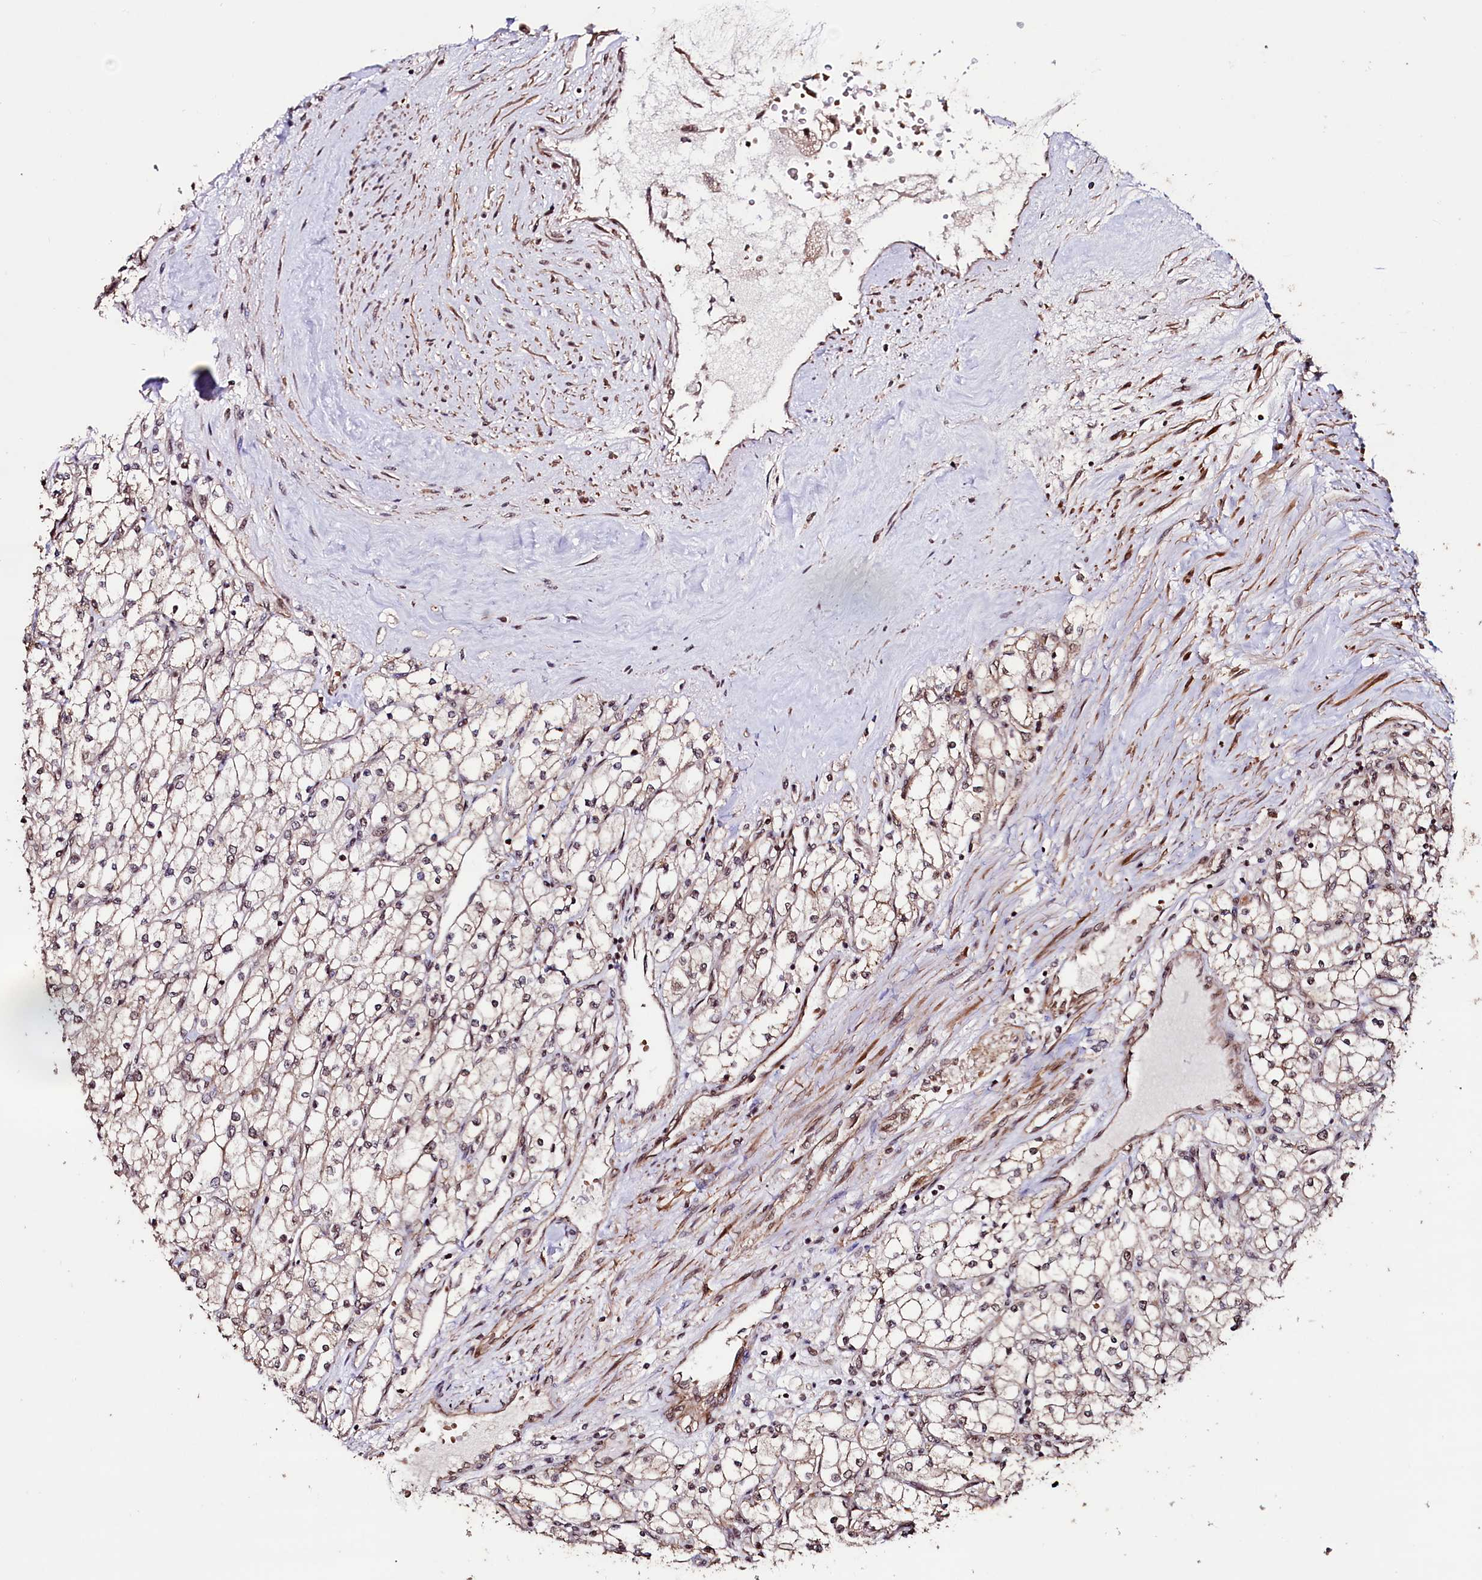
{"staining": {"intensity": "weak", "quantity": "25%-75%", "location": "nuclear"}, "tissue": "renal cancer", "cell_type": "Tumor cells", "image_type": "cancer", "snomed": [{"axis": "morphology", "description": "Adenocarcinoma, NOS"}, {"axis": "topography", "description": "Kidney"}], "caption": "IHC of renal cancer shows low levels of weak nuclear expression in approximately 25%-75% of tumor cells. Immunohistochemistry (ihc) stains the protein of interest in brown and the nuclei are stained blue.", "gene": "SFSWAP", "patient": {"sex": "male", "age": 80}}